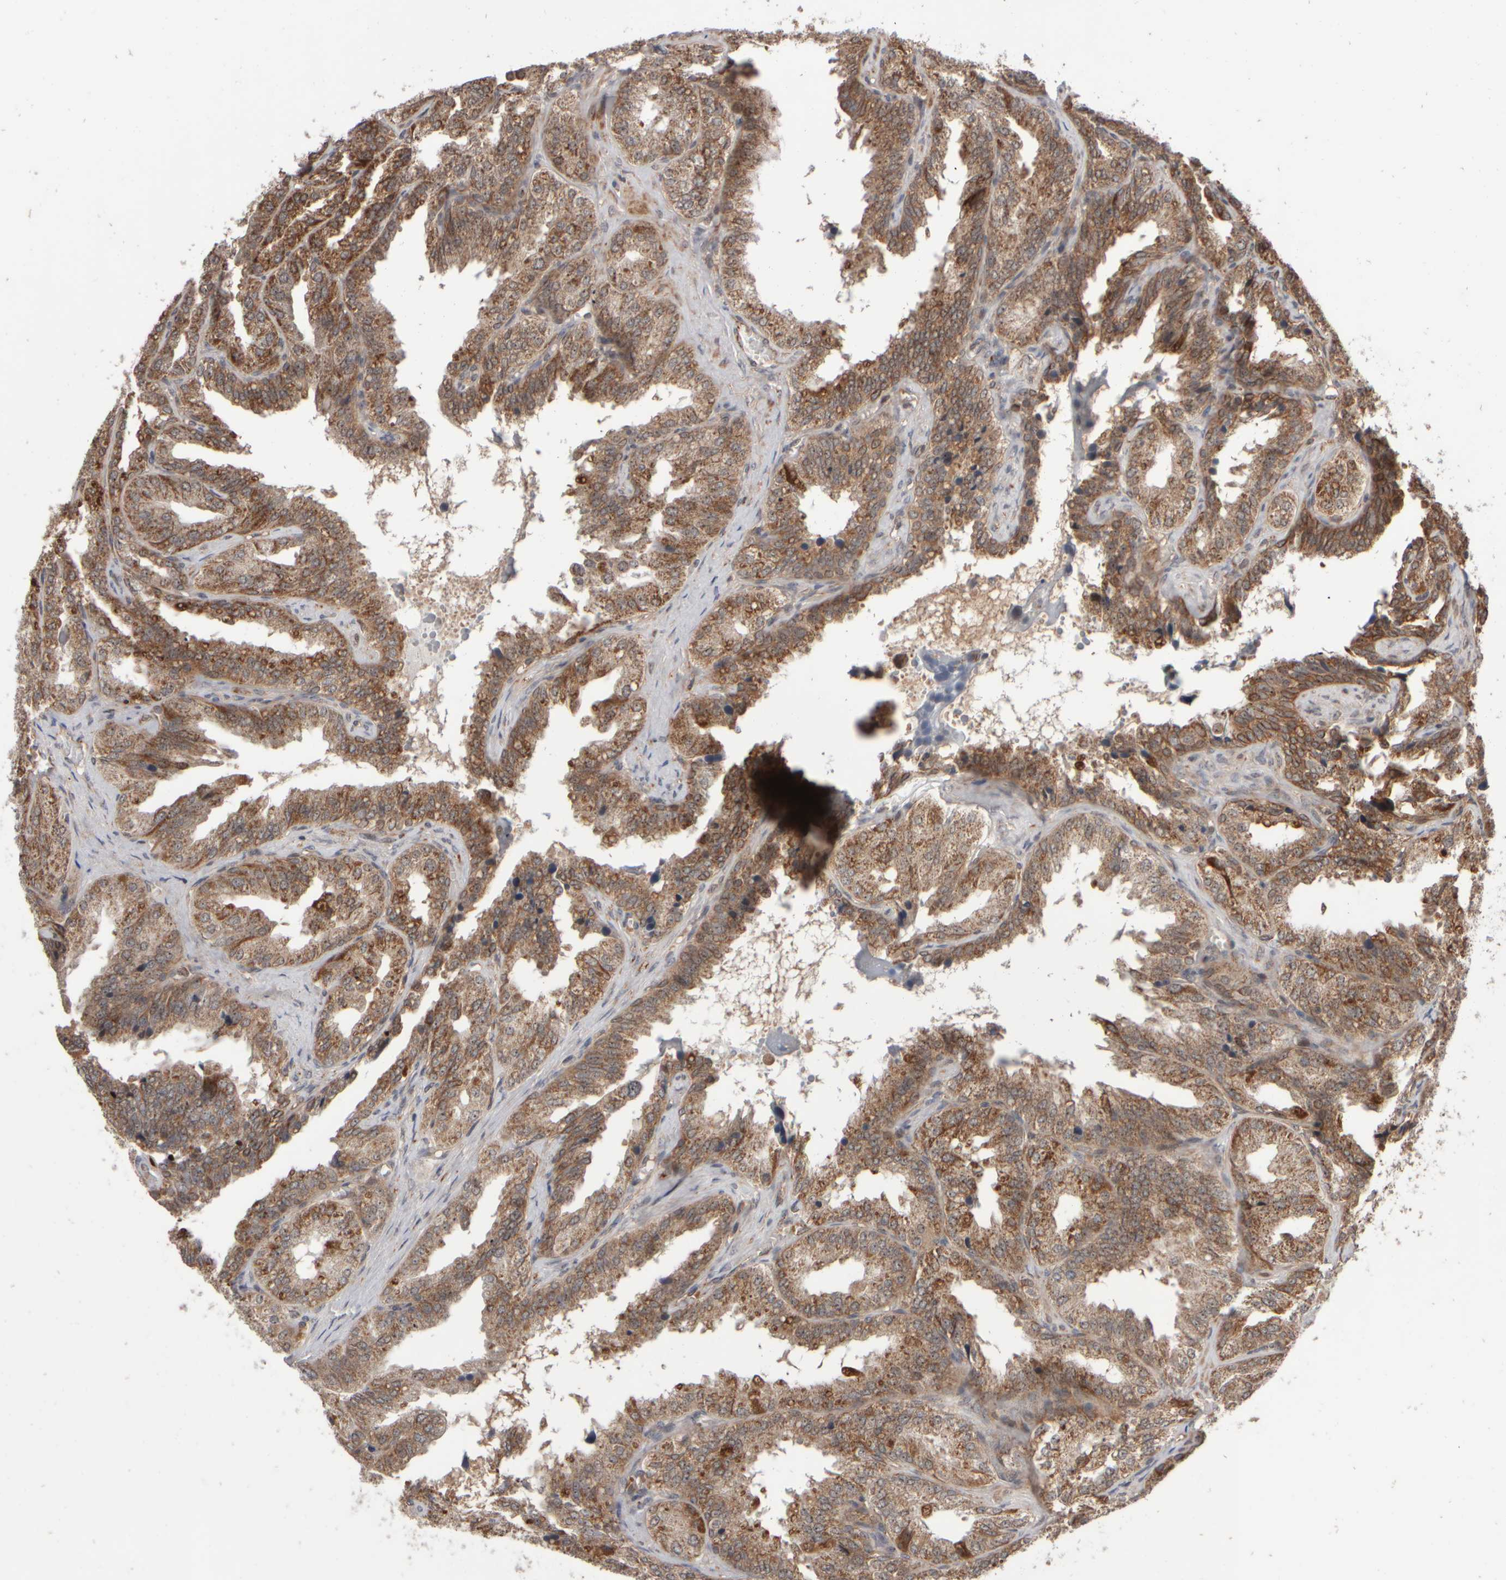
{"staining": {"intensity": "moderate", "quantity": ">75%", "location": "cytoplasmic/membranous"}, "tissue": "seminal vesicle", "cell_type": "Glandular cells", "image_type": "normal", "snomed": [{"axis": "morphology", "description": "Normal tissue, NOS"}, {"axis": "topography", "description": "Prostate"}, {"axis": "topography", "description": "Seminal veicle"}], "caption": "Protein staining by IHC demonstrates moderate cytoplasmic/membranous staining in approximately >75% of glandular cells in normal seminal vesicle.", "gene": "ABHD11", "patient": {"sex": "male", "age": 51}}